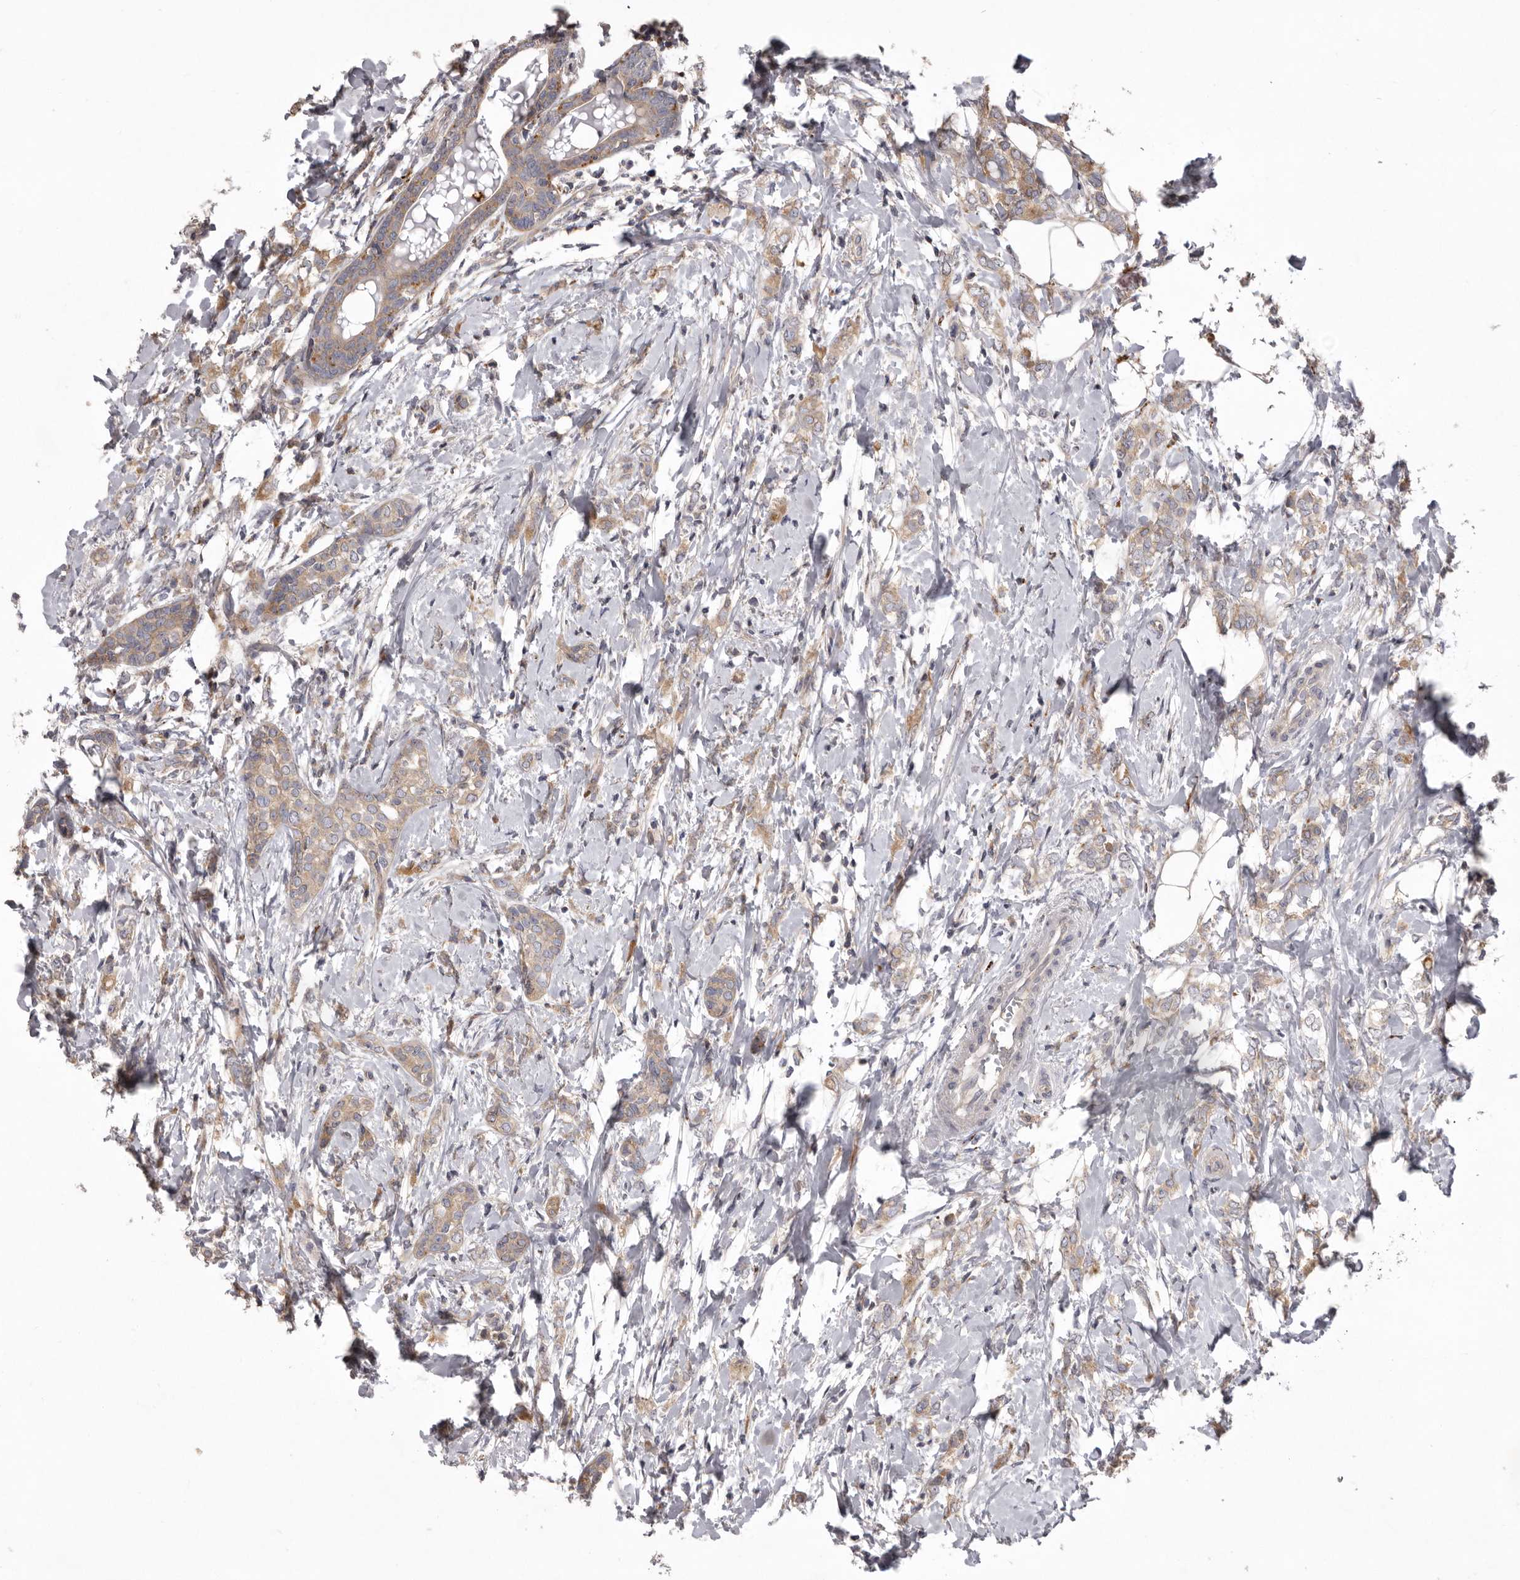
{"staining": {"intensity": "weak", "quantity": ">75%", "location": "cytoplasmic/membranous"}, "tissue": "breast cancer", "cell_type": "Tumor cells", "image_type": "cancer", "snomed": [{"axis": "morphology", "description": "Normal tissue, NOS"}, {"axis": "morphology", "description": "Lobular carcinoma"}, {"axis": "topography", "description": "Breast"}], "caption": "Protein expression analysis of breast cancer shows weak cytoplasmic/membranous expression in approximately >75% of tumor cells. (Brightfield microscopy of DAB IHC at high magnification).", "gene": "WDR47", "patient": {"sex": "female", "age": 47}}